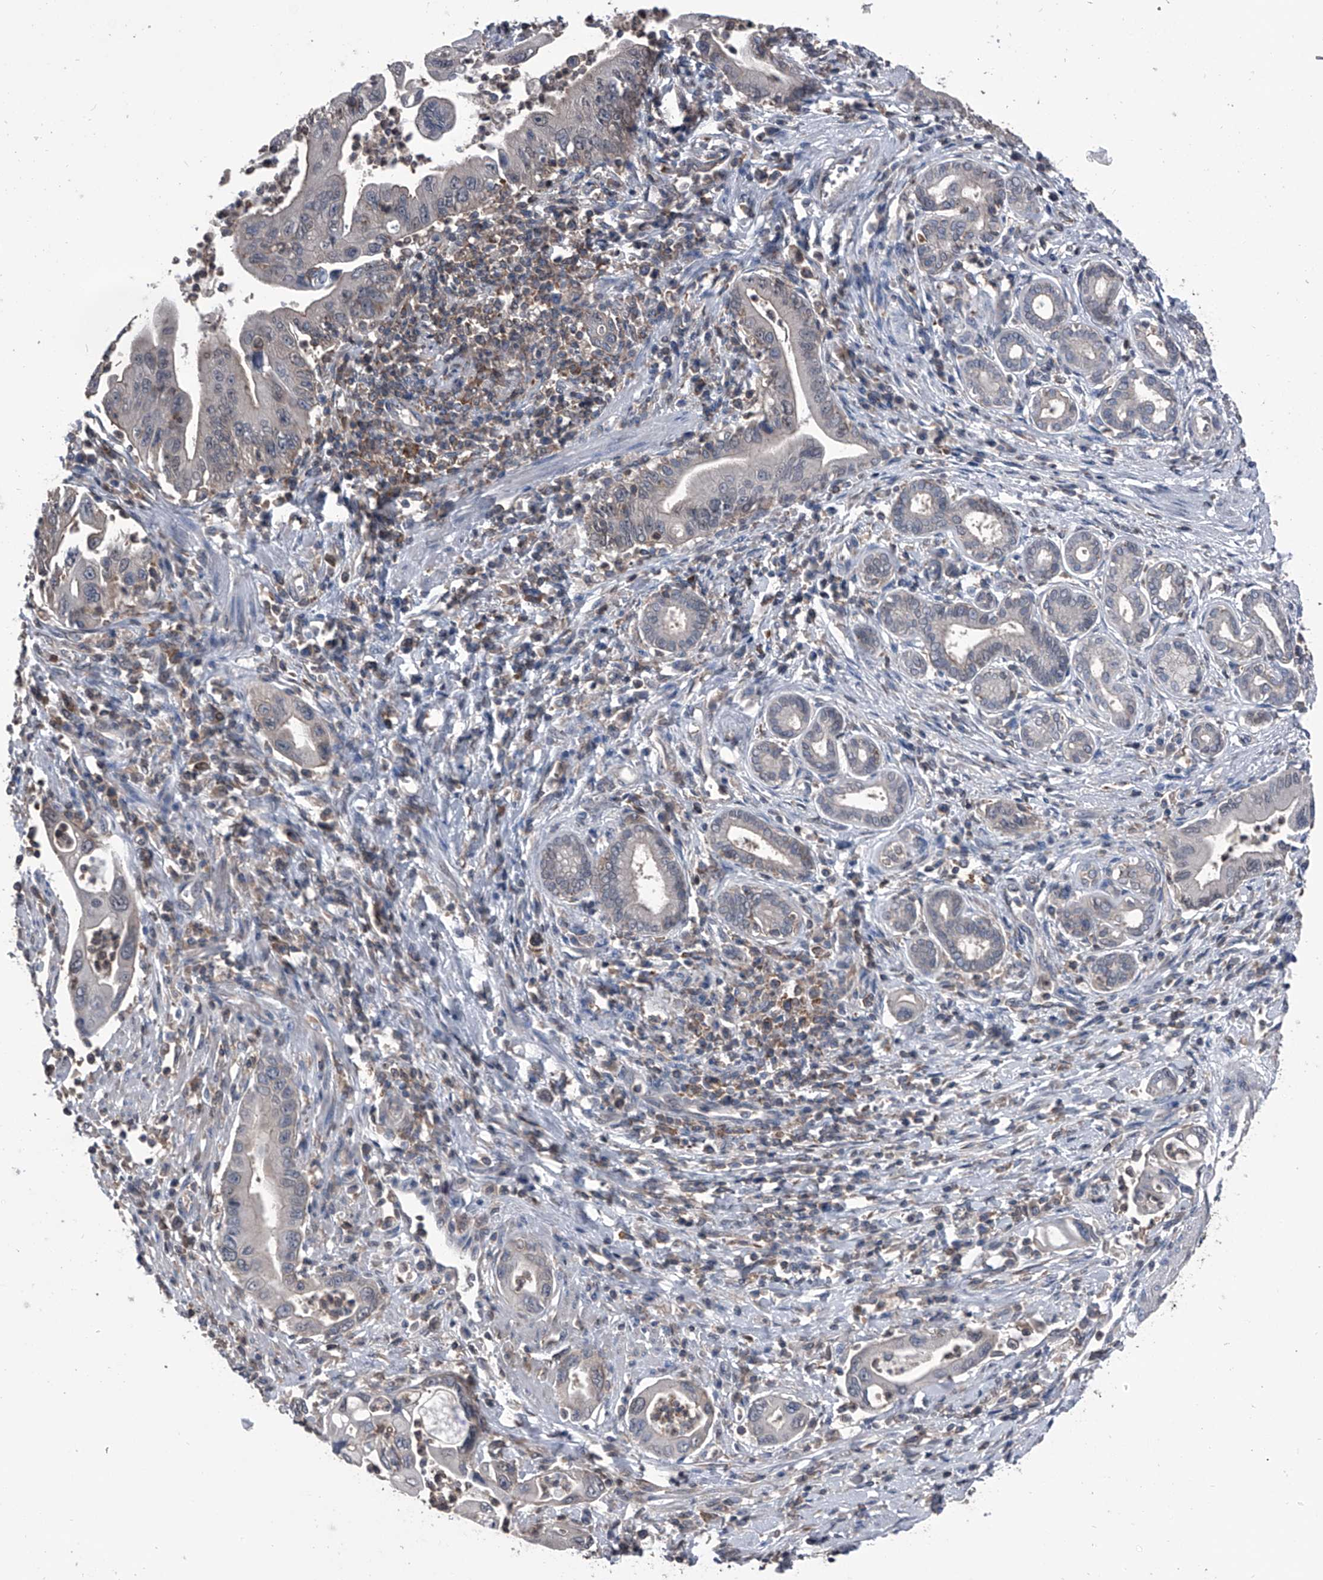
{"staining": {"intensity": "weak", "quantity": "<25%", "location": "cytoplasmic/membranous"}, "tissue": "pancreatic cancer", "cell_type": "Tumor cells", "image_type": "cancer", "snomed": [{"axis": "morphology", "description": "Adenocarcinoma, NOS"}, {"axis": "topography", "description": "Pancreas"}], "caption": "IHC photomicrograph of pancreatic cancer stained for a protein (brown), which demonstrates no staining in tumor cells.", "gene": "PIP5K1A", "patient": {"sex": "male", "age": 78}}